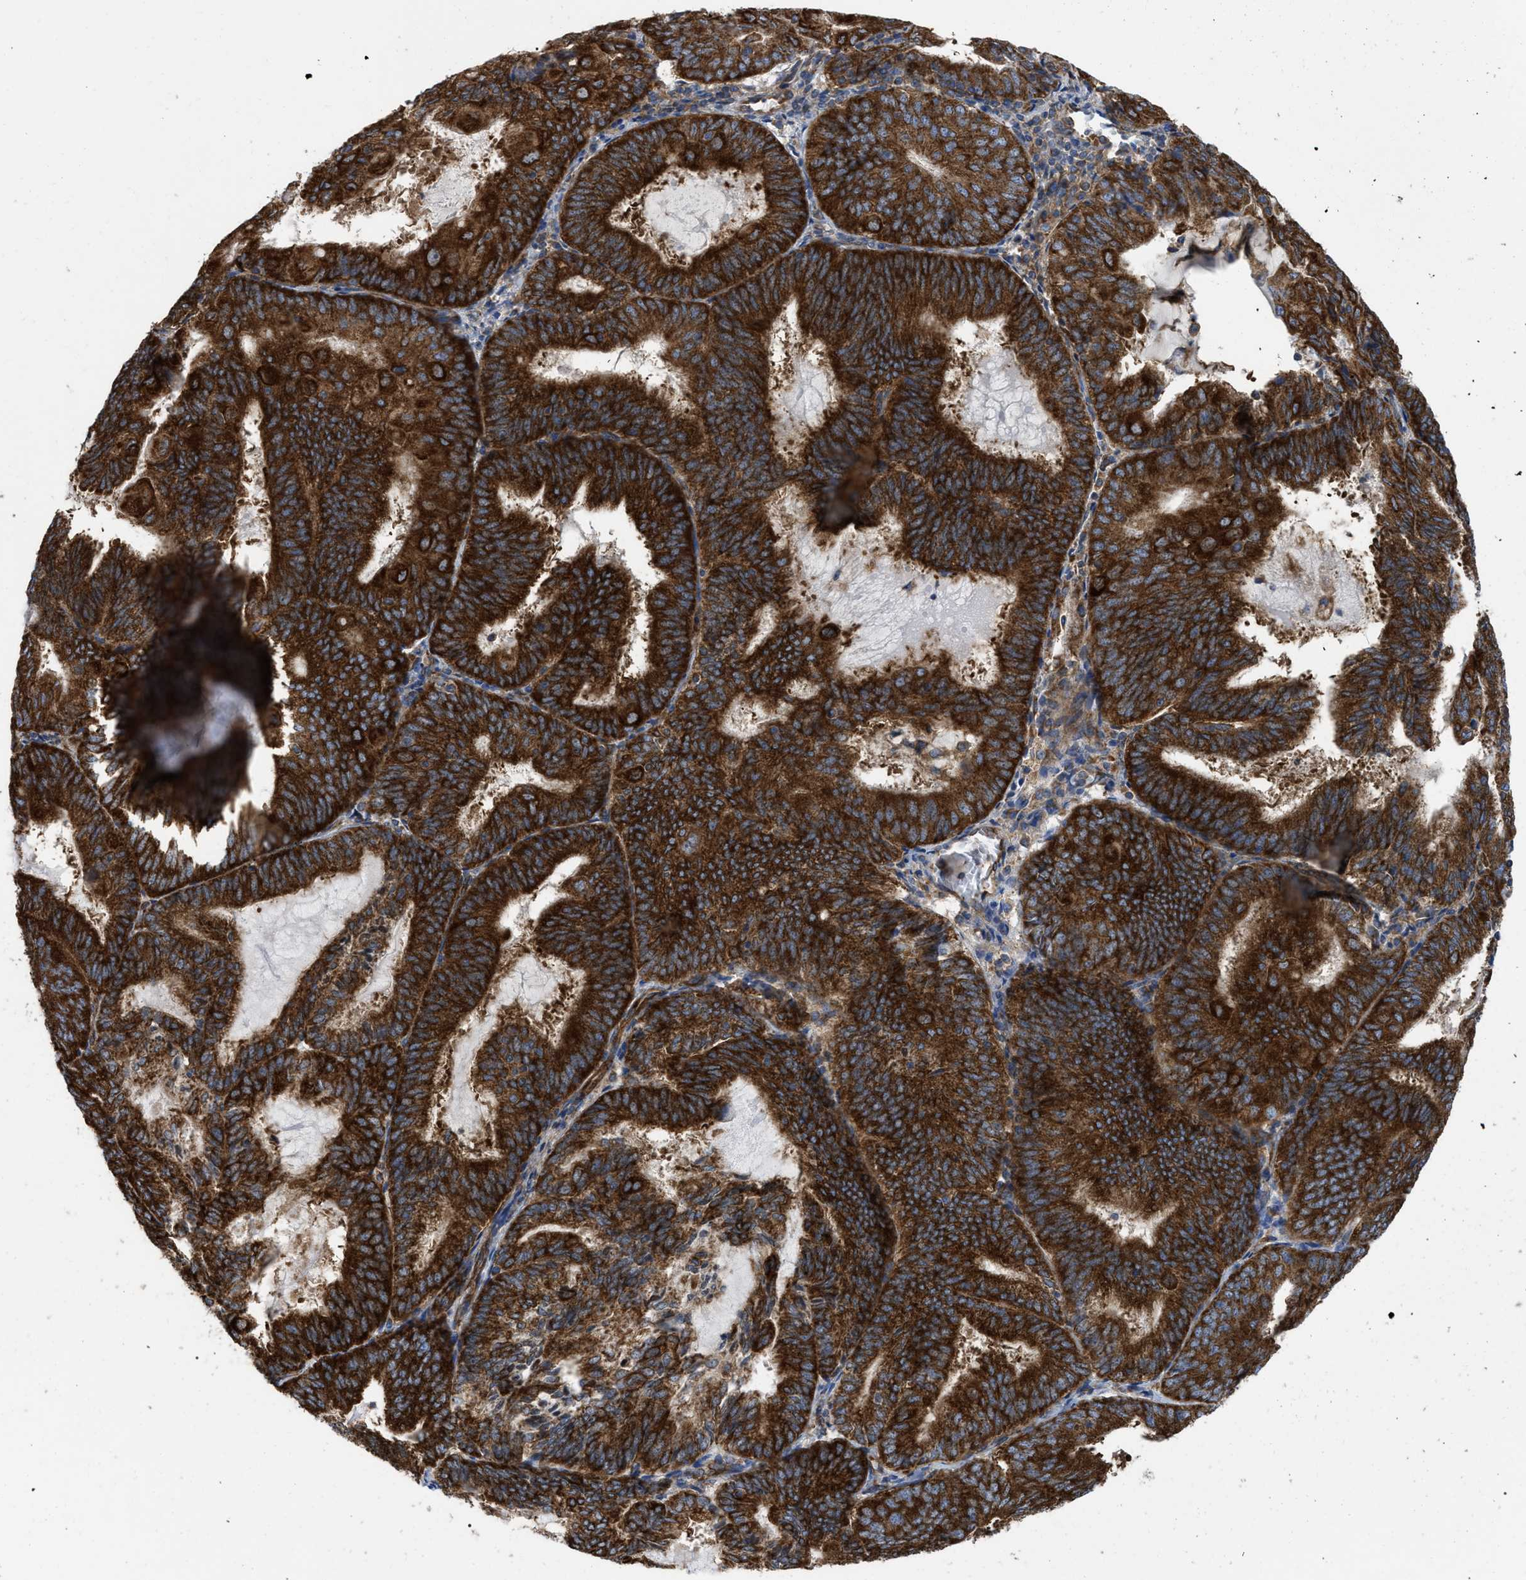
{"staining": {"intensity": "strong", "quantity": ">75%", "location": "cytoplasmic/membranous"}, "tissue": "endometrial cancer", "cell_type": "Tumor cells", "image_type": "cancer", "snomed": [{"axis": "morphology", "description": "Adenocarcinoma, NOS"}, {"axis": "topography", "description": "Endometrium"}], "caption": "Protein analysis of endometrial cancer tissue shows strong cytoplasmic/membranous staining in about >75% of tumor cells. (Brightfield microscopy of DAB IHC at high magnification).", "gene": "FAM120A", "patient": {"sex": "female", "age": 81}}